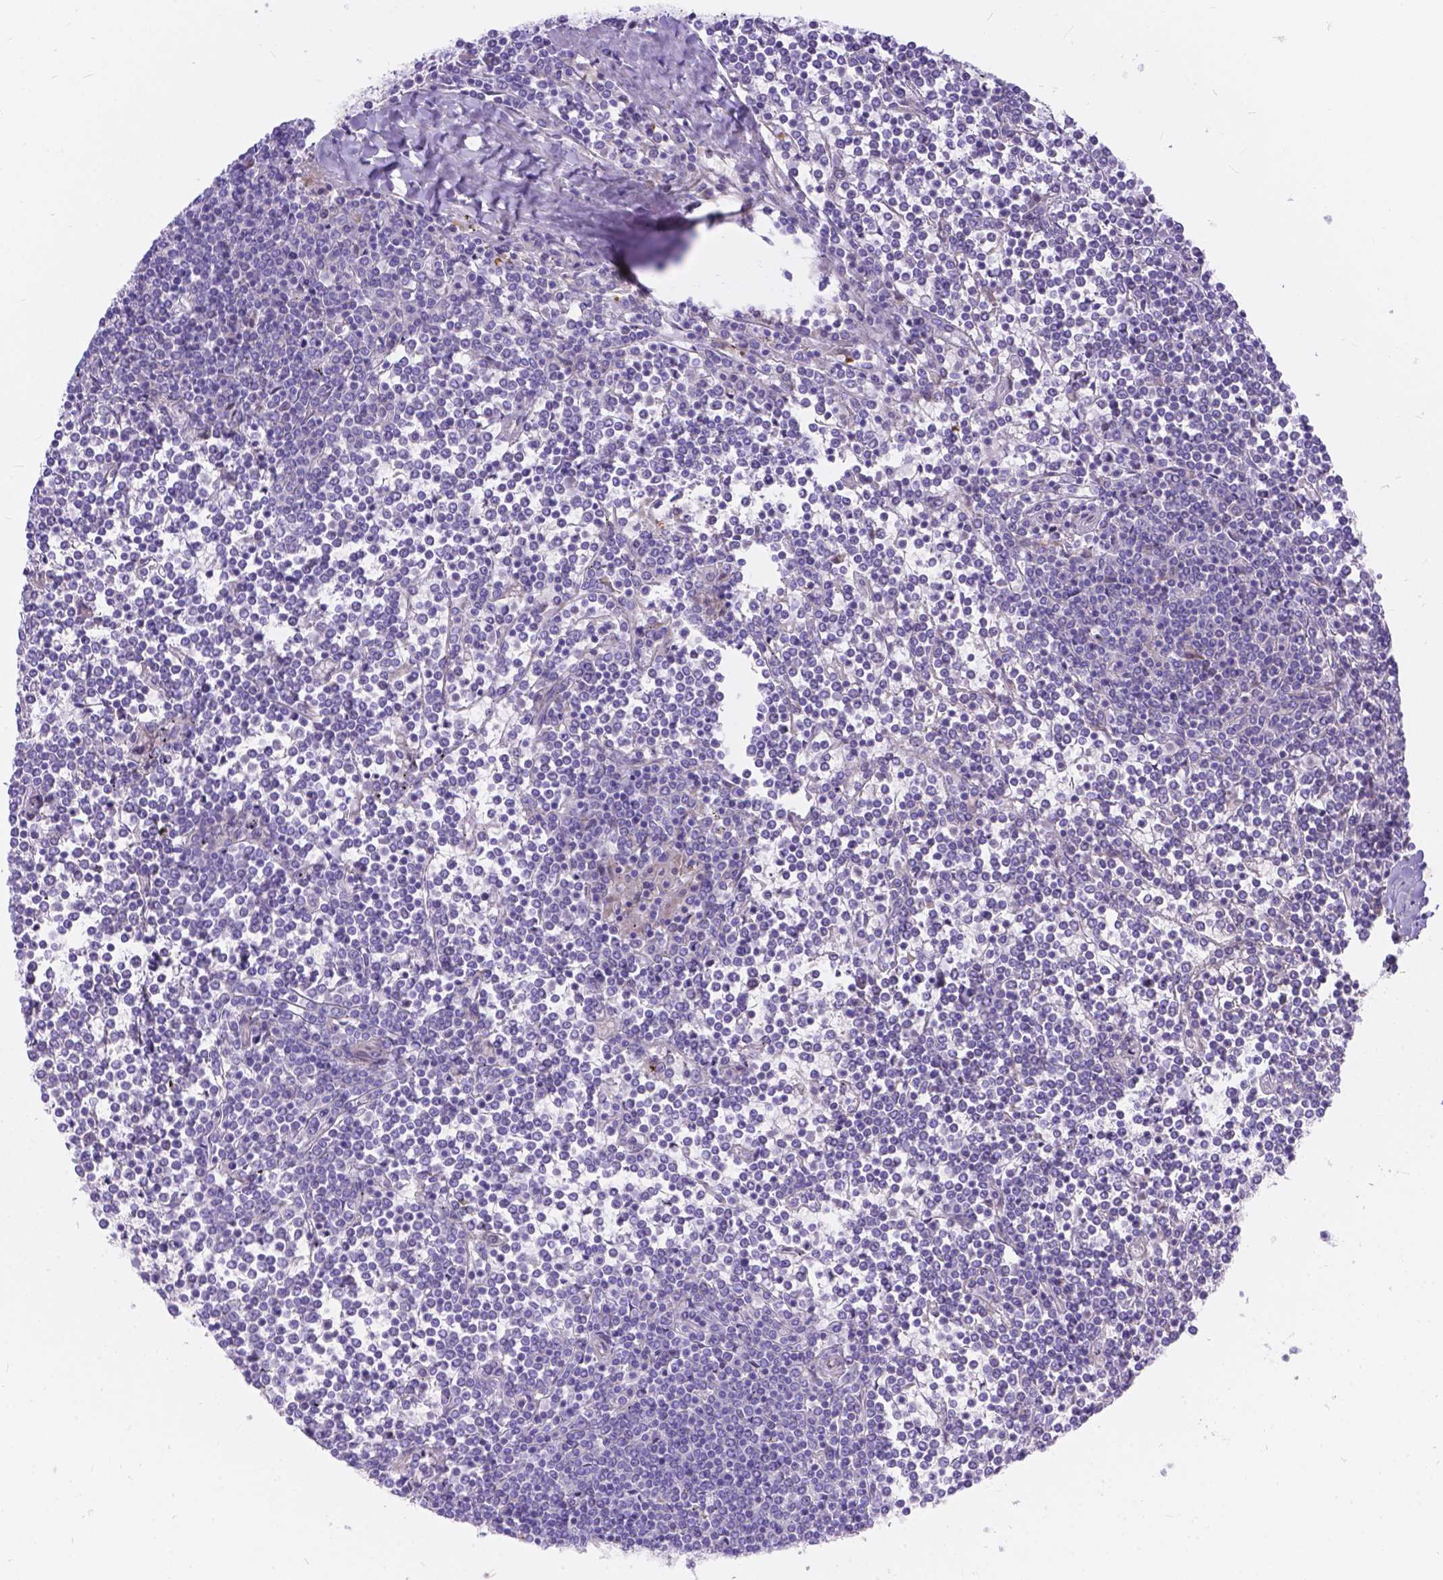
{"staining": {"intensity": "negative", "quantity": "none", "location": "none"}, "tissue": "lymphoma", "cell_type": "Tumor cells", "image_type": "cancer", "snomed": [{"axis": "morphology", "description": "Malignant lymphoma, non-Hodgkin's type, Low grade"}, {"axis": "topography", "description": "Spleen"}], "caption": "Human low-grade malignant lymphoma, non-Hodgkin's type stained for a protein using IHC exhibits no expression in tumor cells.", "gene": "KLHL10", "patient": {"sex": "female", "age": 19}}